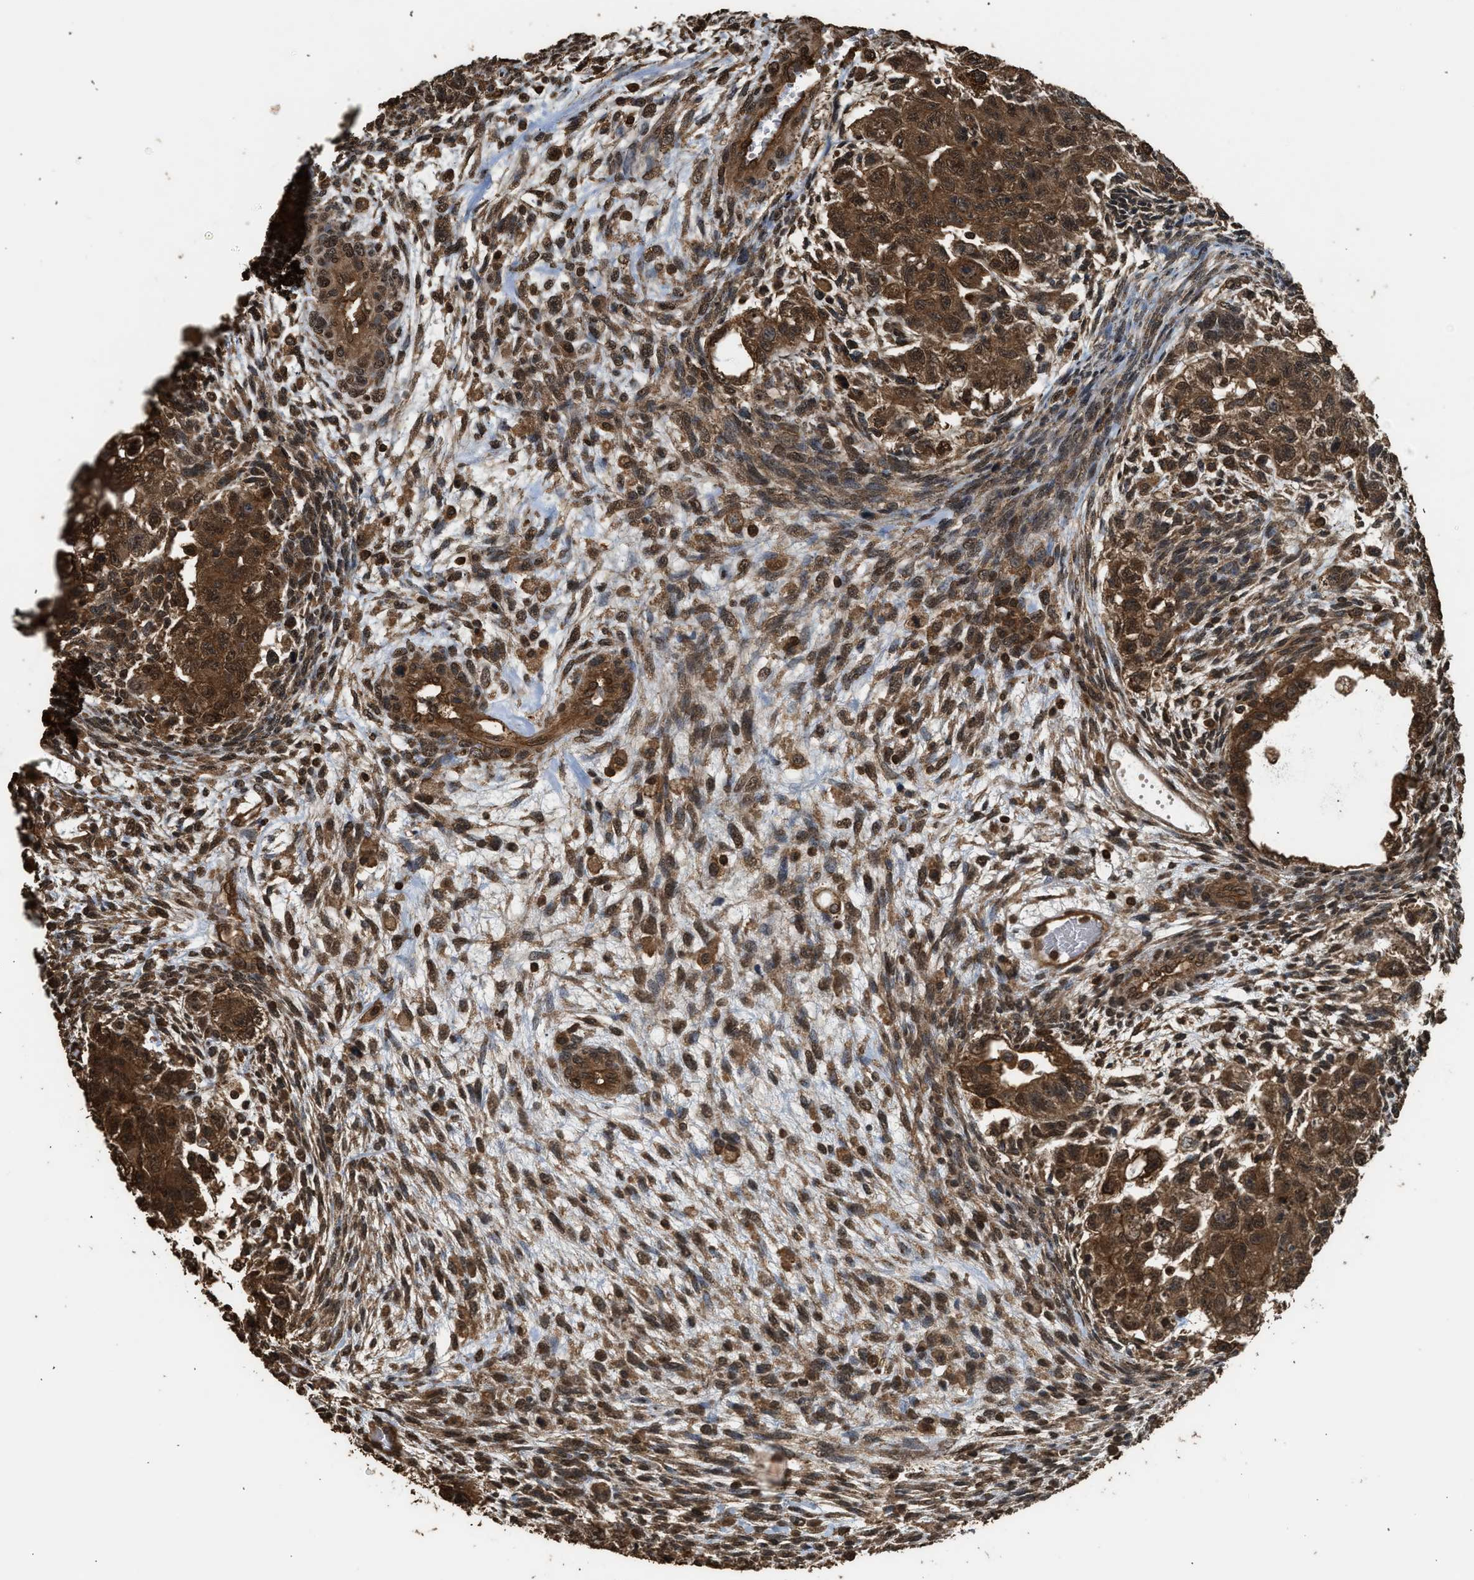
{"staining": {"intensity": "strong", "quantity": ">75%", "location": "cytoplasmic/membranous,nuclear"}, "tissue": "testis cancer", "cell_type": "Tumor cells", "image_type": "cancer", "snomed": [{"axis": "morphology", "description": "Normal tissue, NOS"}, {"axis": "morphology", "description": "Carcinoma, Embryonal, NOS"}, {"axis": "topography", "description": "Testis"}], "caption": "A high-resolution histopathology image shows IHC staining of embryonal carcinoma (testis), which shows strong cytoplasmic/membranous and nuclear expression in about >75% of tumor cells.", "gene": "MYBL2", "patient": {"sex": "male", "age": 36}}